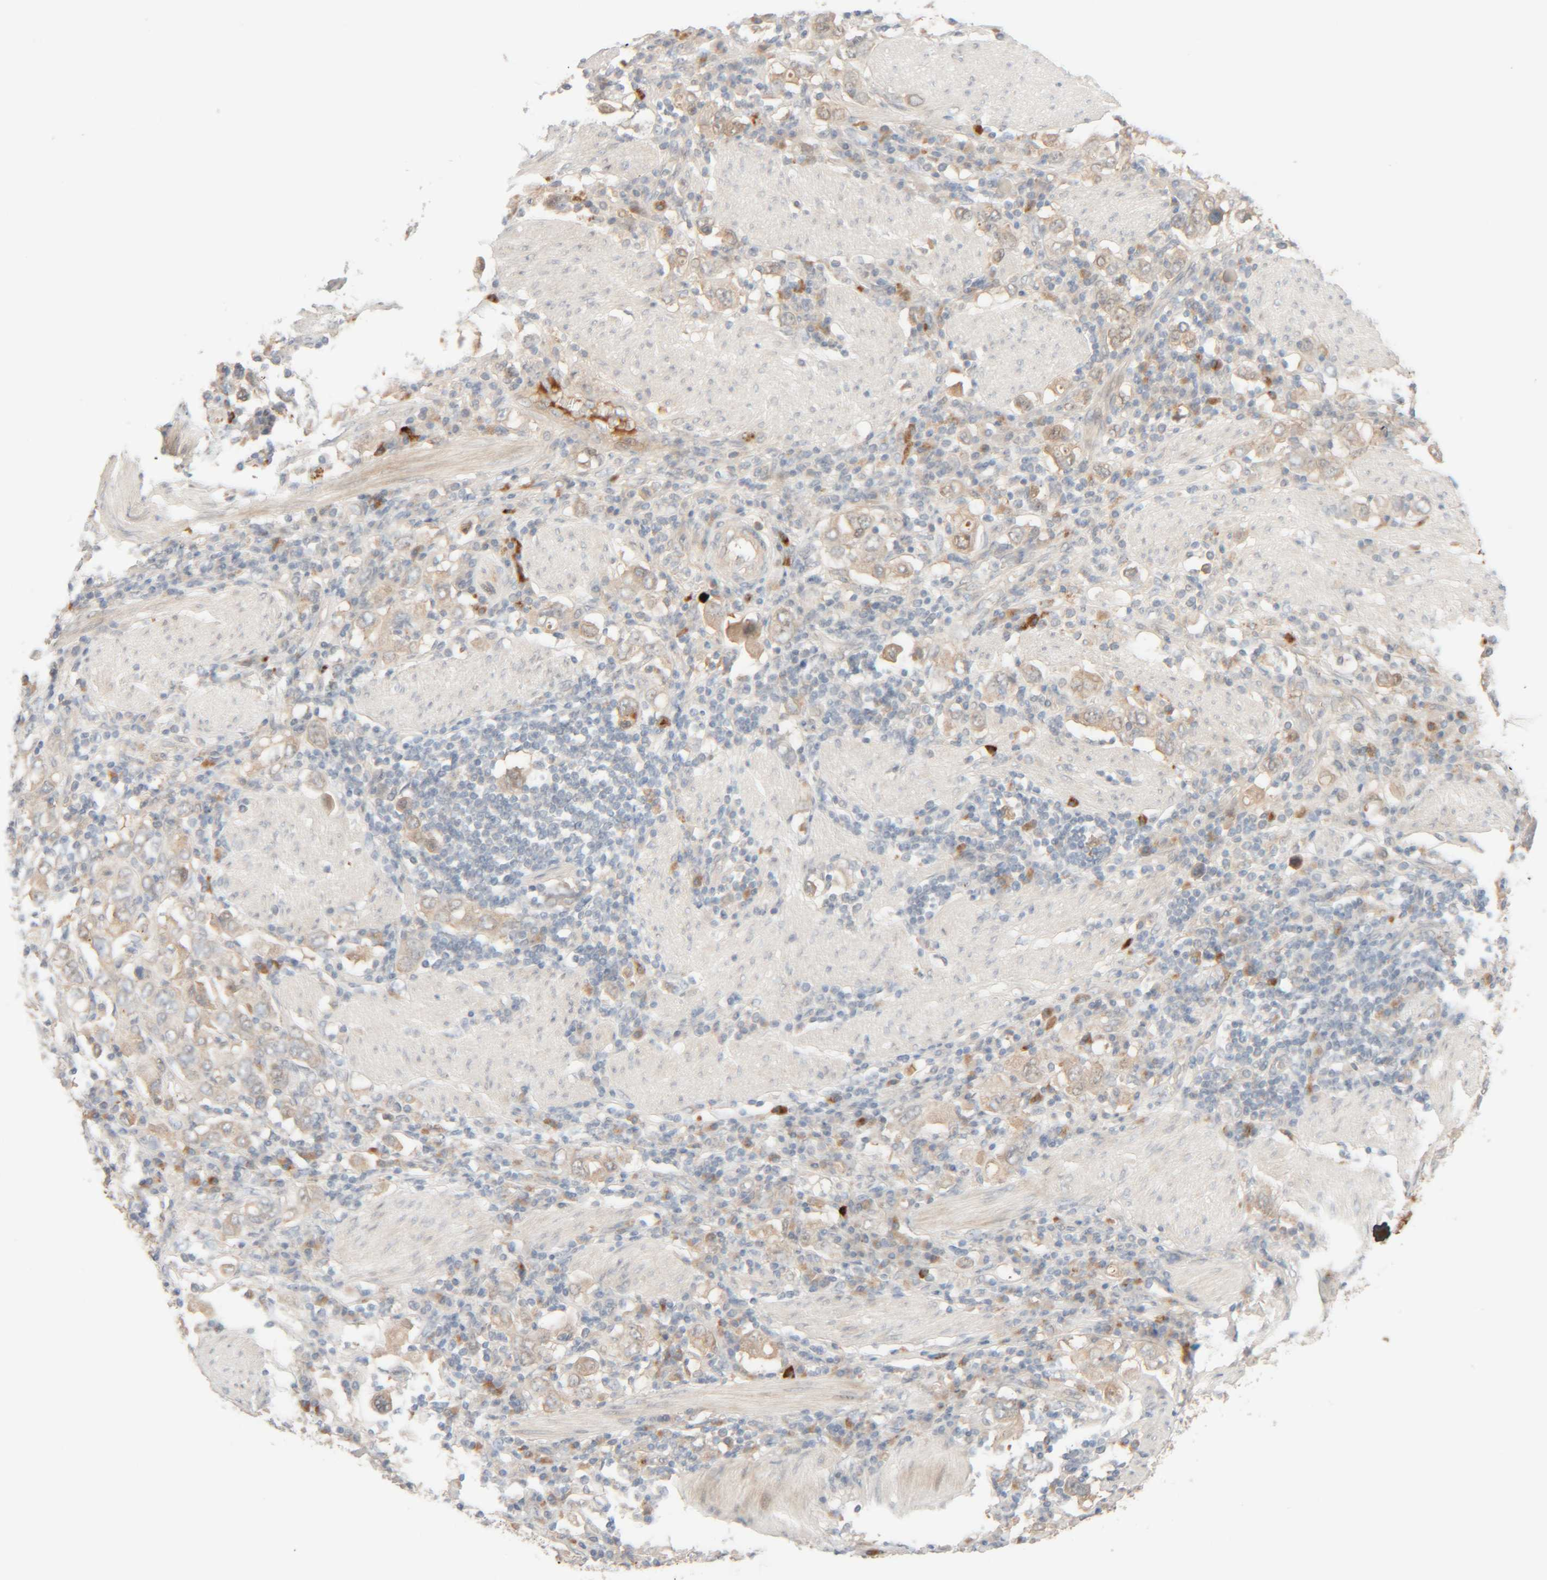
{"staining": {"intensity": "weak", "quantity": "25%-75%", "location": "cytoplasmic/membranous"}, "tissue": "stomach cancer", "cell_type": "Tumor cells", "image_type": "cancer", "snomed": [{"axis": "morphology", "description": "Adenocarcinoma, NOS"}, {"axis": "topography", "description": "Stomach, upper"}], "caption": "A low amount of weak cytoplasmic/membranous positivity is appreciated in about 25%-75% of tumor cells in adenocarcinoma (stomach) tissue.", "gene": "CHKA", "patient": {"sex": "male", "age": 62}}